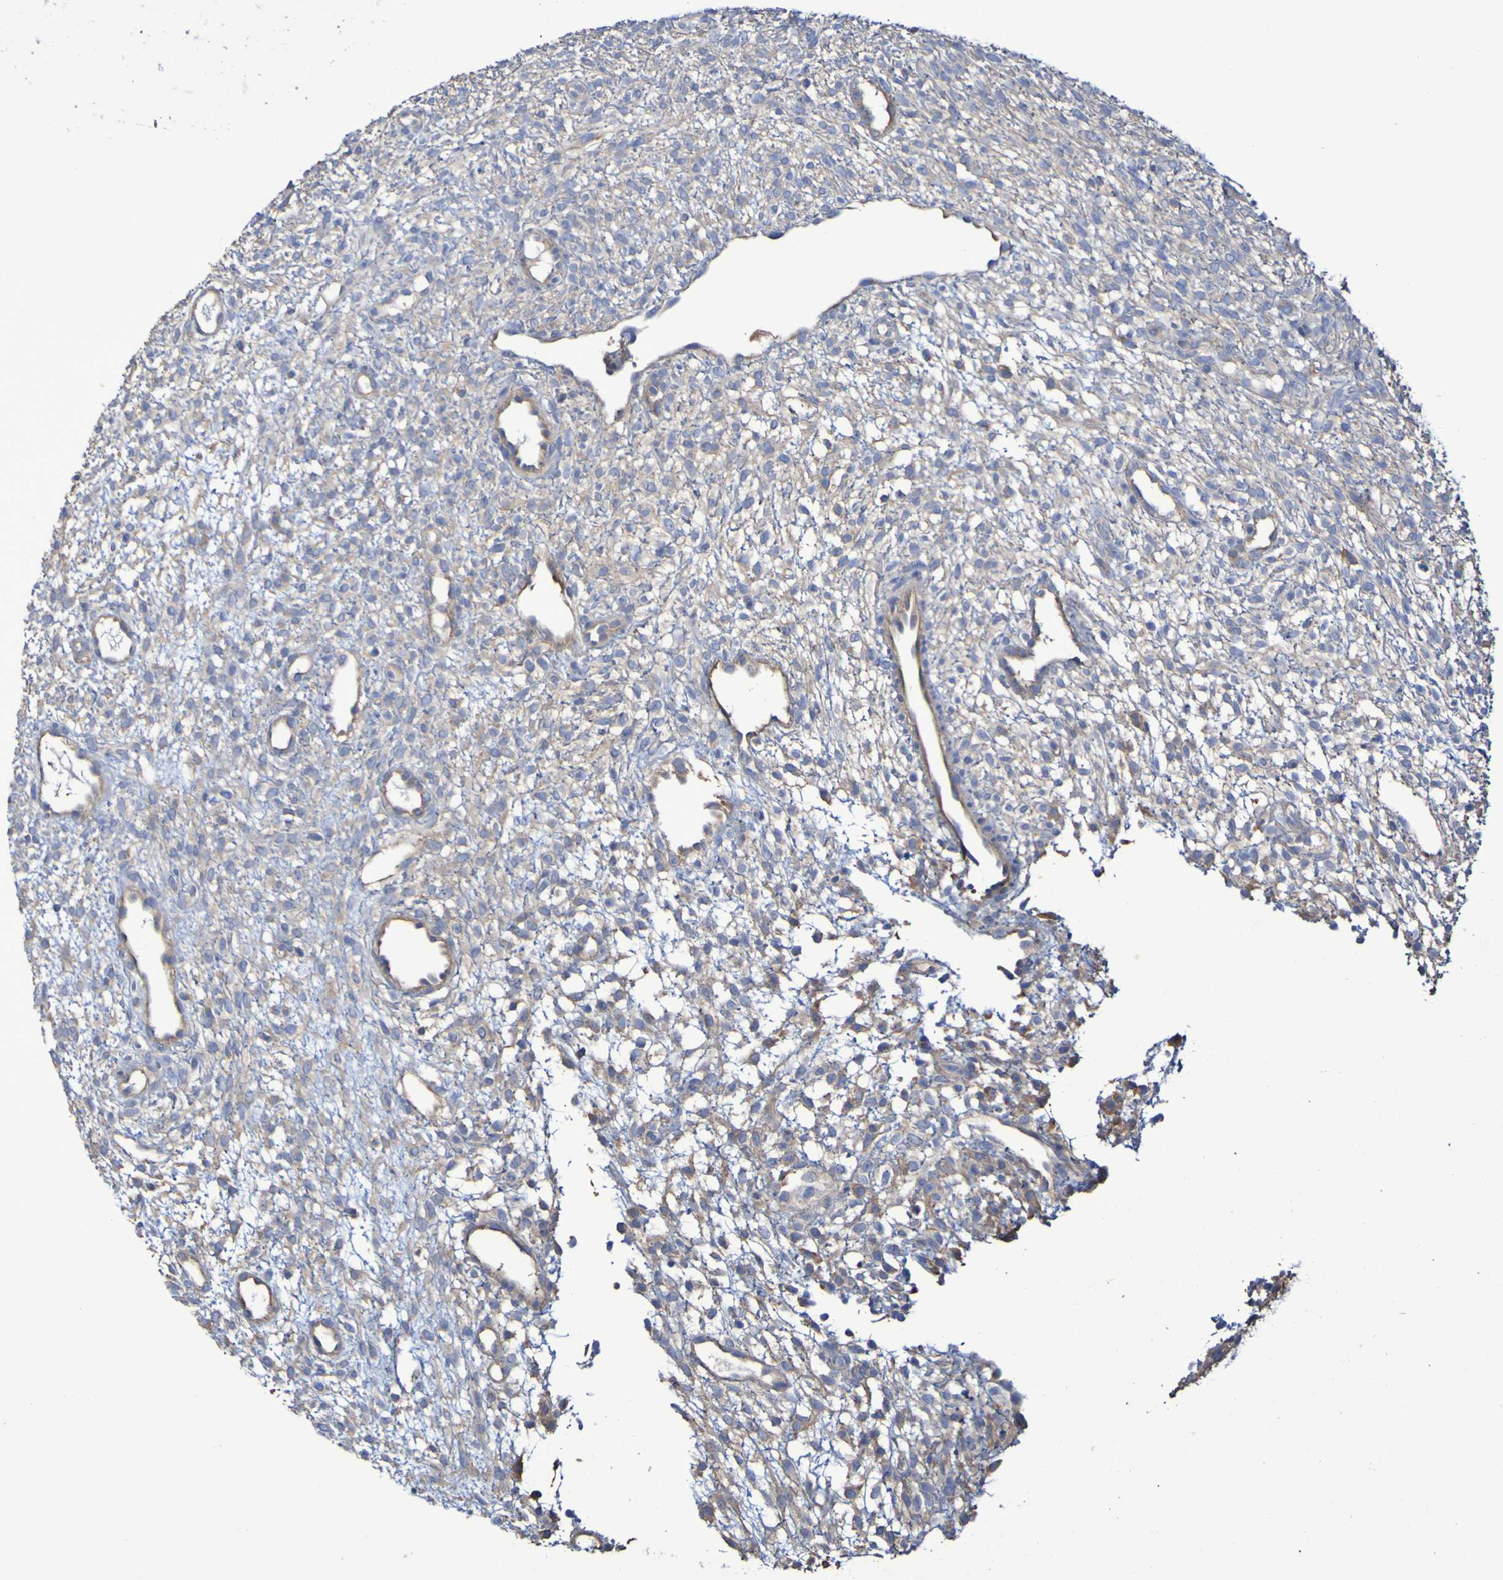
{"staining": {"intensity": "weak", "quantity": "25%-75%", "location": "cytoplasmic/membranous"}, "tissue": "ovary", "cell_type": "Ovarian stroma cells", "image_type": "normal", "snomed": [{"axis": "morphology", "description": "Normal tissue, NOS"}, {"axis": "morphology", "description": "Cyst, NOS"}, {"axis": "topography", "description": "Ovary"}], "caption": "The histopathology image reveals a brown stain indicating the presence of a protein in the cytoplasmic/membranous of ovarian stroma cells in ovary. The staining was performed using DAB (3,3'-diaminobenzidine) to visualize the protein expression in brown, while the nuclei were stained in blue with hematoxylin (Magnification: 20x).", "gene": "SYNJ1", "patient": {"sex": "female", "age": 18}}